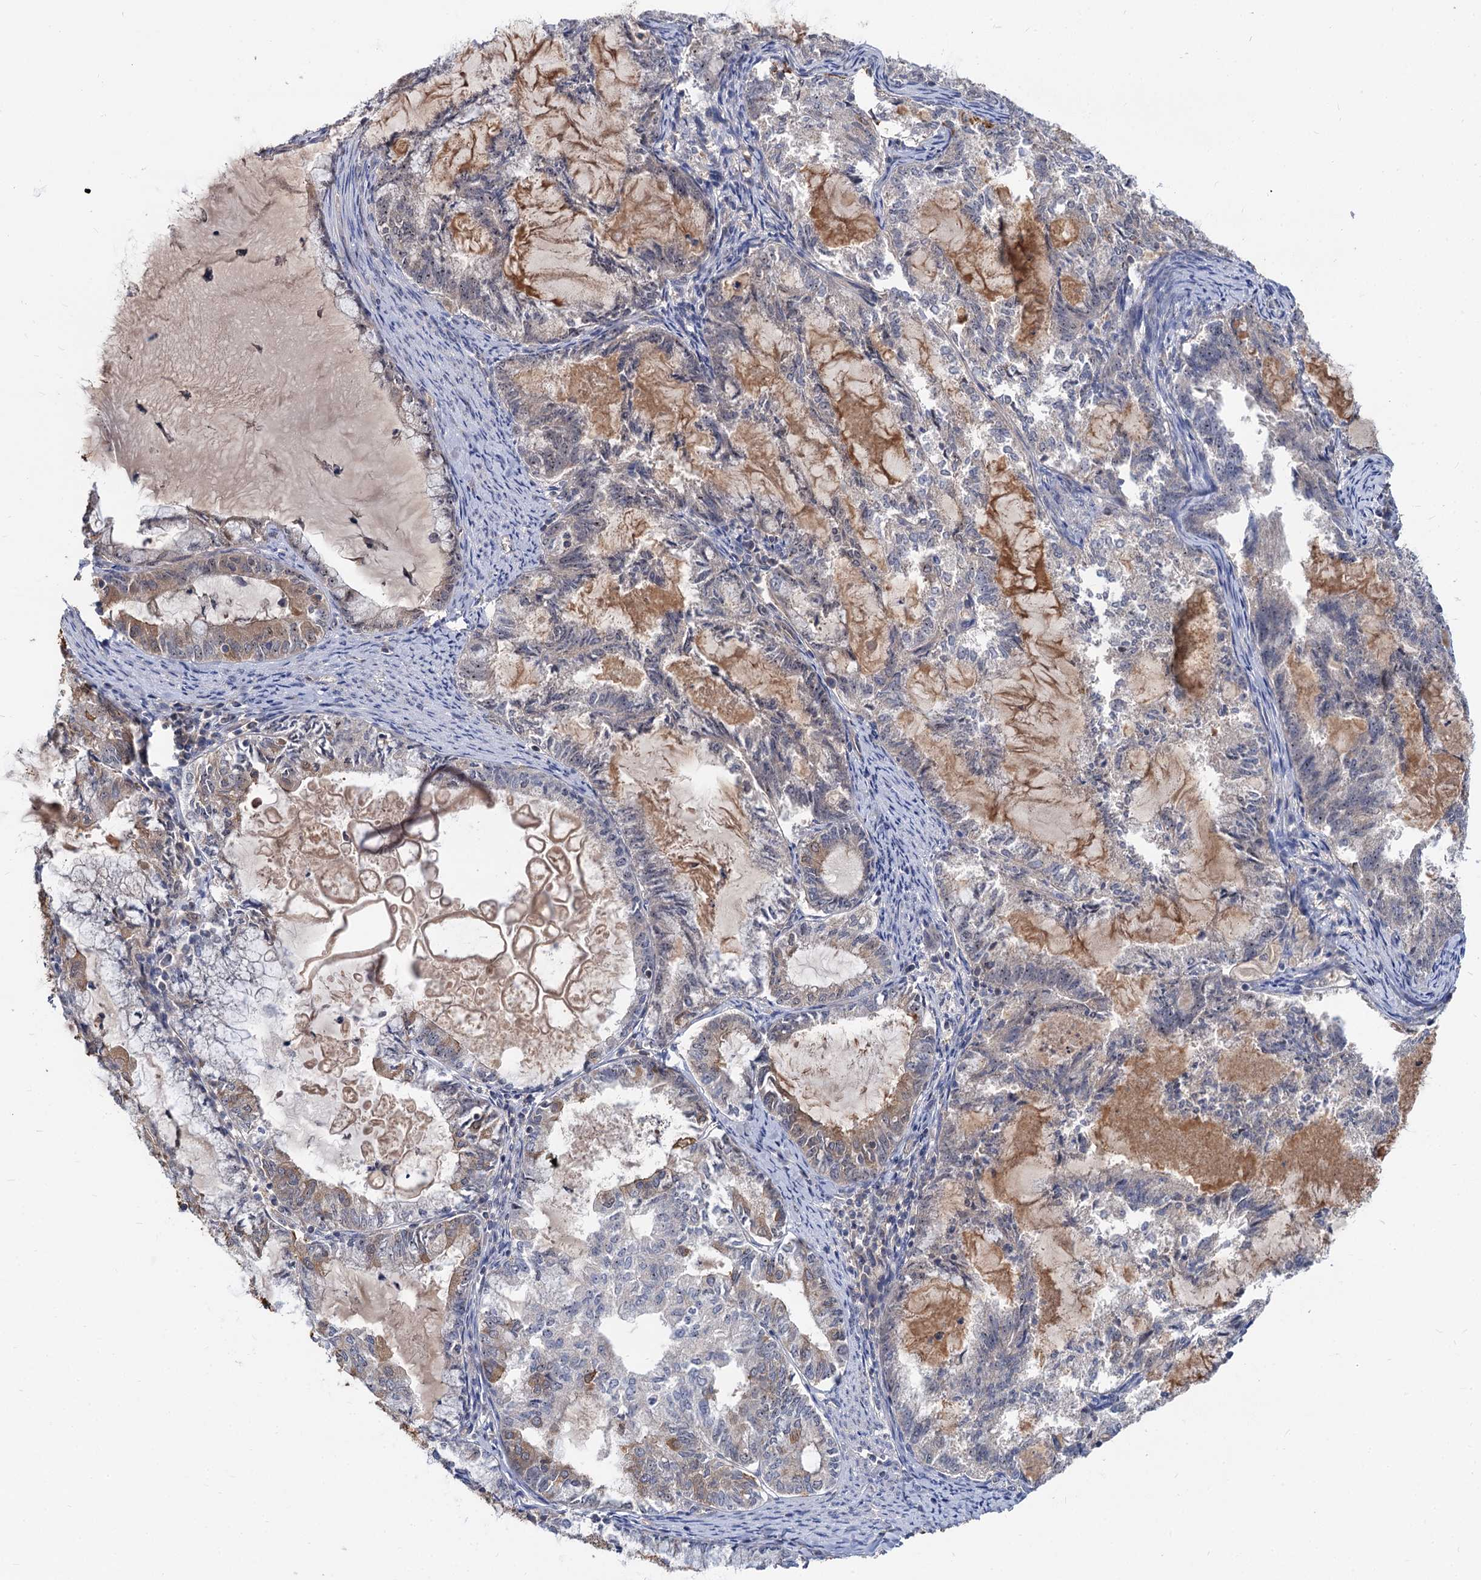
{"staining": {"intensity": "weak", "quantity": "<25%", "location": "cytoplasmic/membranous"}, "tissue": "endometrial cancer", "cell_type": "Tumor cells", "image_type": "cancer", "snomed": [{"axis": "morphology", "description": "Adenocarcinoma, NOS"}, {"axis": "topography", "description": "Endometrium"}], "caption": "Micrograph shows no protein expression in tumor cells of endometrial adenocarcinoma tissue.", "gene": "SNX15", "patient": {"sex": "female", "age": 86}}